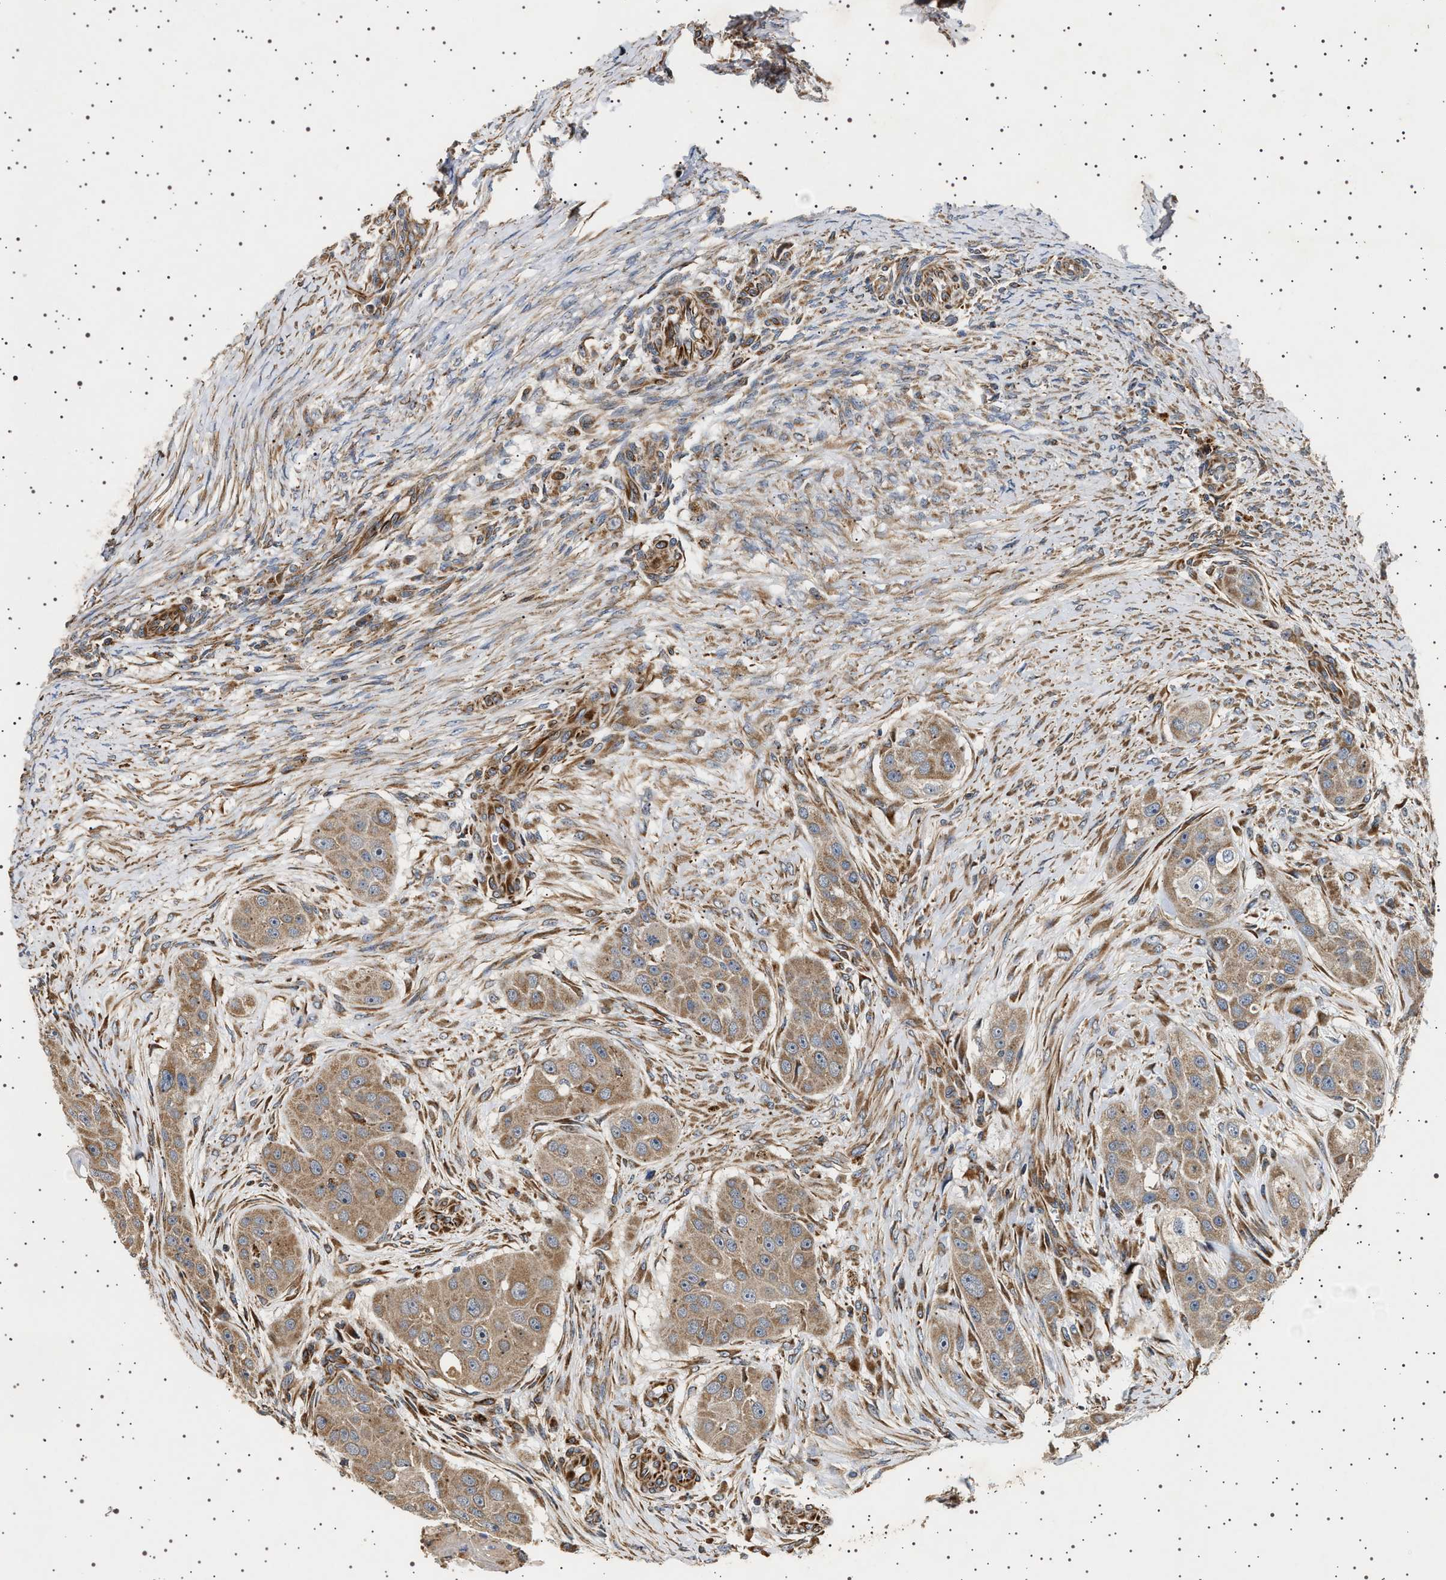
{"staining": {"intensity": "weak", "quantity": ">75%", "location": "cytoplasmic/membranous"}, "tissue": "head and neck cancer", "cell_type": "Tumor cells", "image_type": "cancer", "snomed": [{"axis": "morphology", "description": "Normal tissue, NOS"}, {"axis": "morphology", "description": "Squamous cell carcinoma, NOS"}, {"axis": "topography", "description": "Skeletal muscle"}, {"axis": "topography", "description": "Head-Neck"}], "caption": "High-power microscopy captured an immunohistochemistry histopathology image of head and neck cancer (squamous cell carcinoma), revealing weak cytoplasmic/membranous expression in about >75% of tumor cells.", "gene": "TRUB2", "patient": {"sex": "male", "age": 51}}